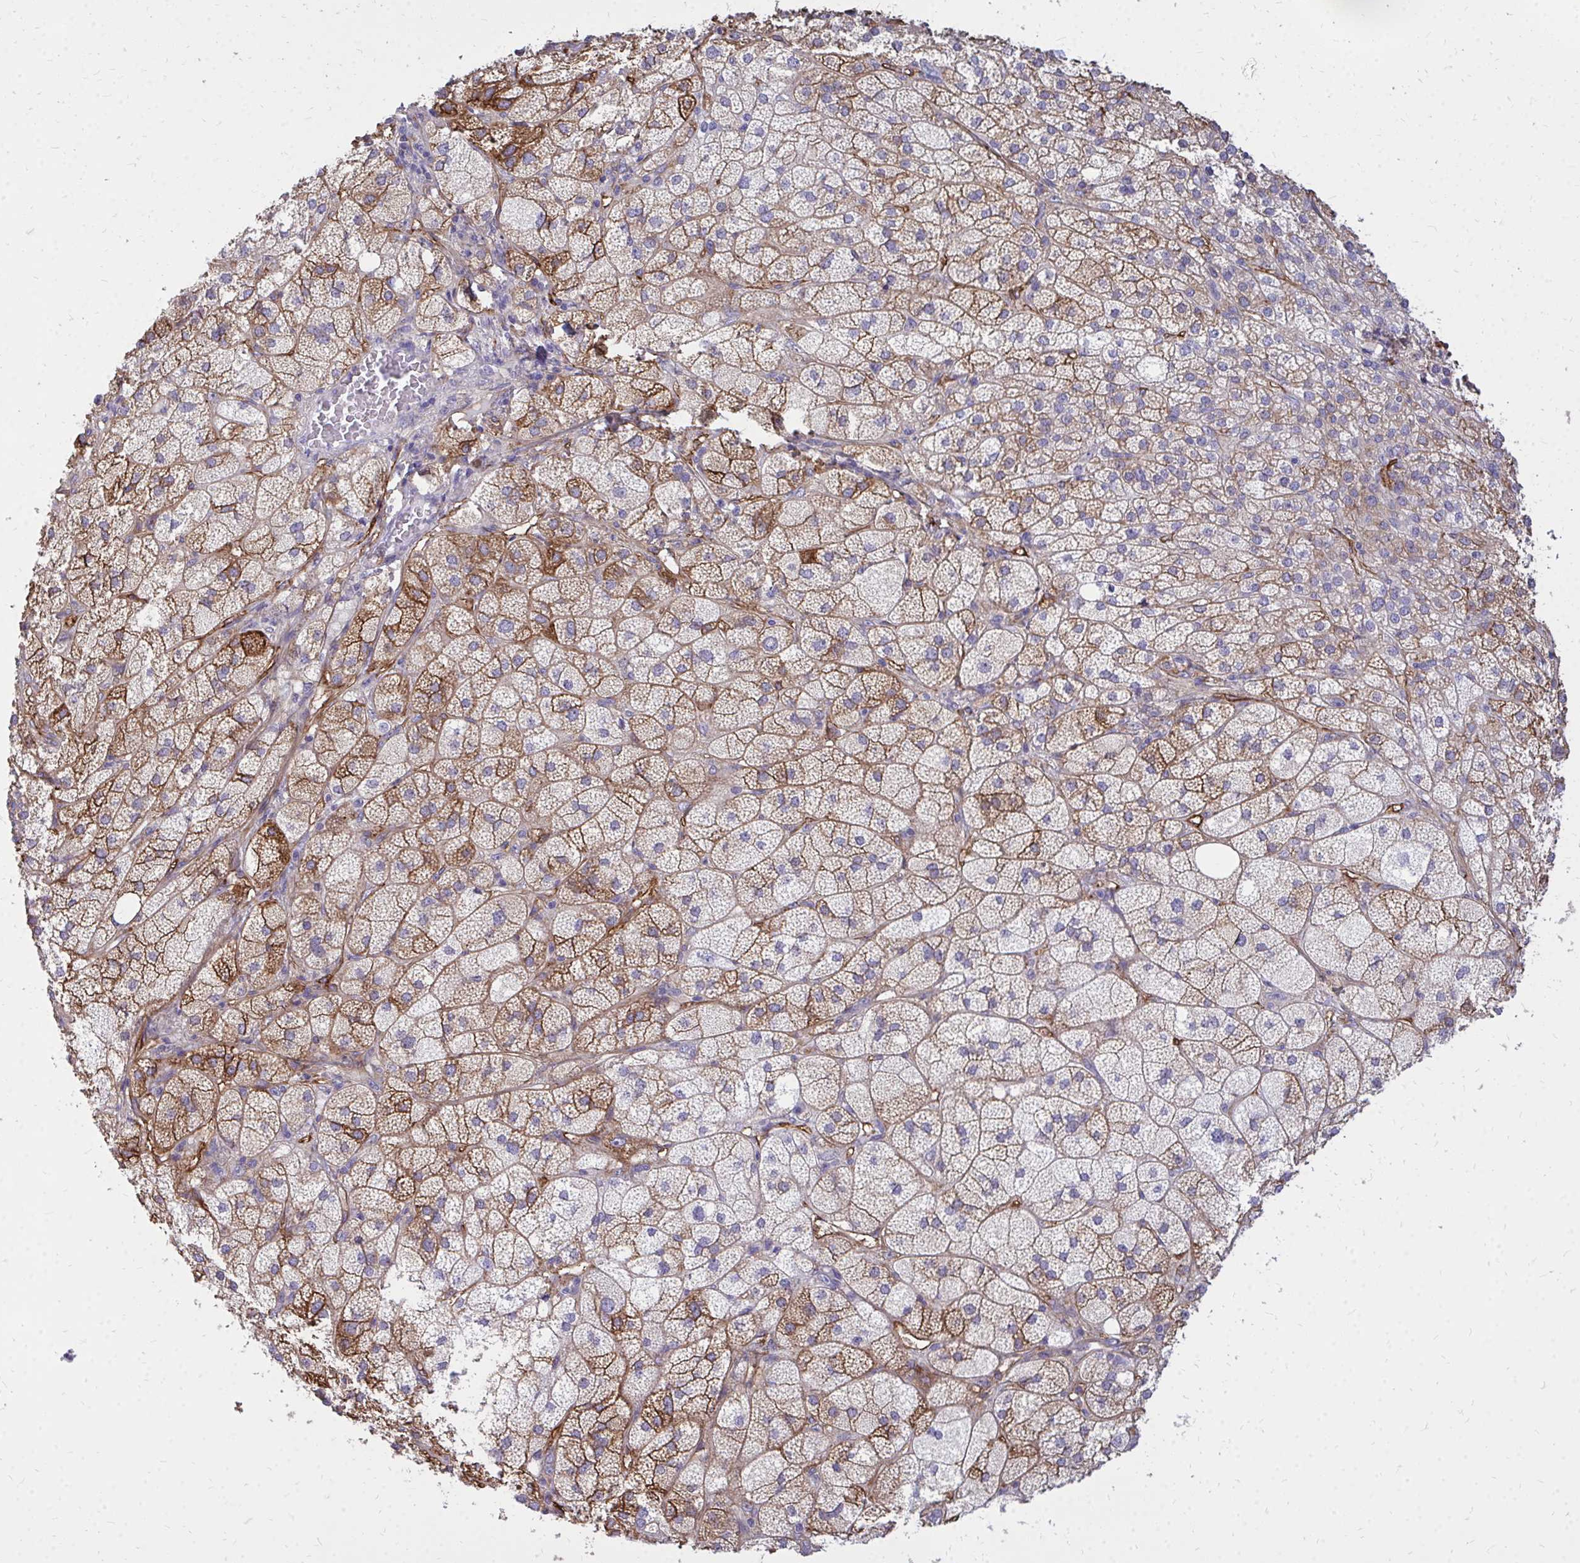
{"staining": {"intensity": "moderate", "quantity": "<25%", "location": "cytoplasmic/membranous"}, "tissue": "adrenal gland", "cell_type": "Glandular cells", "image_type": "normal", "snomed": [{"axis": "morphology", "description": "Normal tissue, NOS"}, {"axis": "topography", "description": "Adrenal gland"}], "caption": "A micrograph of human adrenal gland stained for a protein shows moderate cytoplasmic/membranous brown staining in glandular cells.", "gene": "MARCKSL1", "patient": {"sex": "female", "age": 60}}